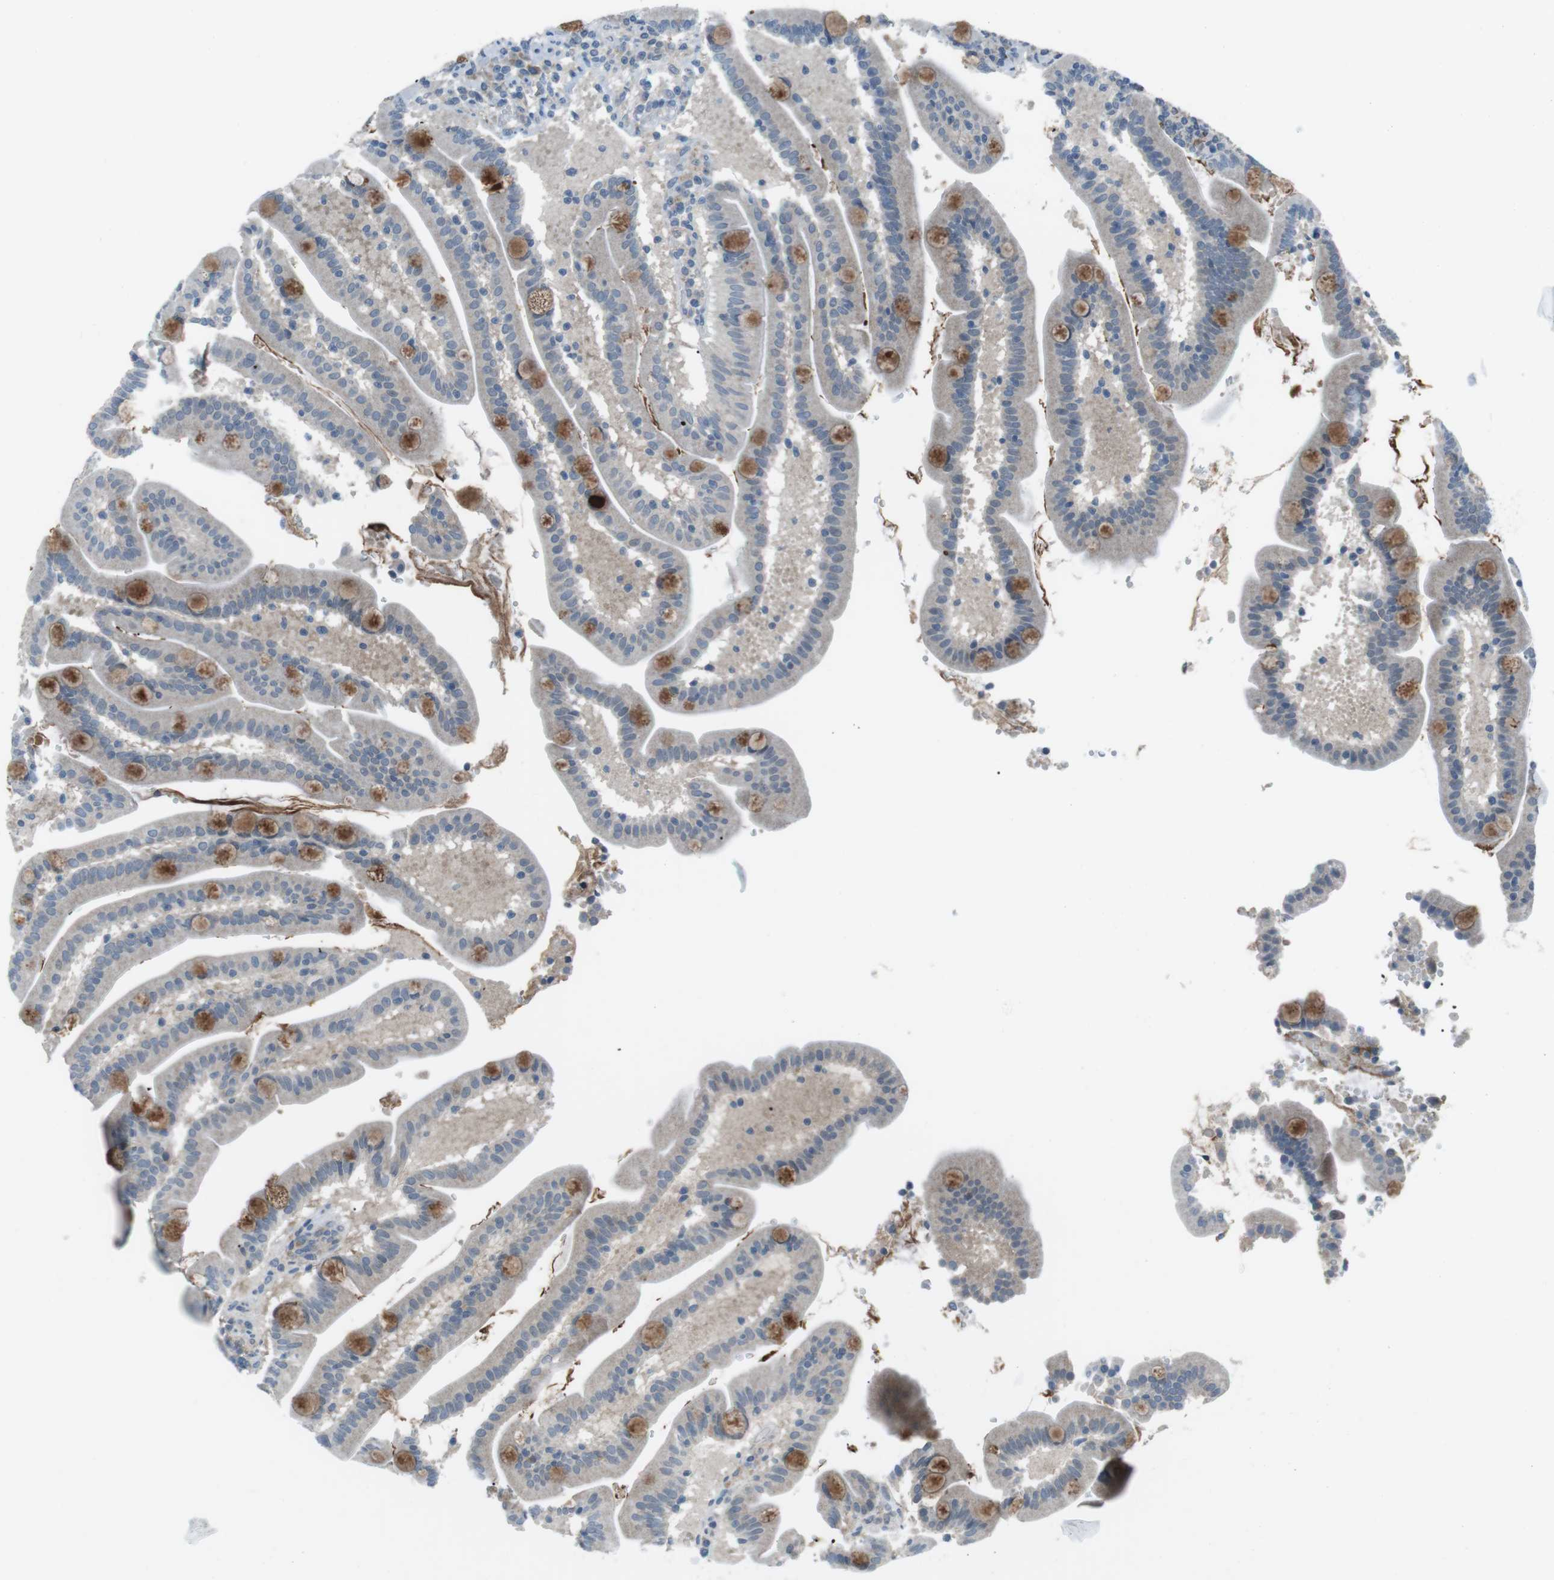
{"staining": {"intensity": "weak", "quantity": "<25%", "location": "cytoplasmic/membranous"}, "tissue": "duodenum", "cell_type": "Glandular cells", "image_type": "normal", "snomed": [{"axis": "morphology", "description": "Normal tissue, NOS"}, {"axis": "topography", "description": "Duodenum"}], "caption": "The immunohistochemistry (IHC) micrograph has no significant expression in glandular cells of duodenum. (DAB (3,3'-diaminobenzidine) immunohistochemistry visualized using brightfield microscopy, high magnification).", "gene": "FCRLA", "patient": {"sex": "male", "age": 54}}